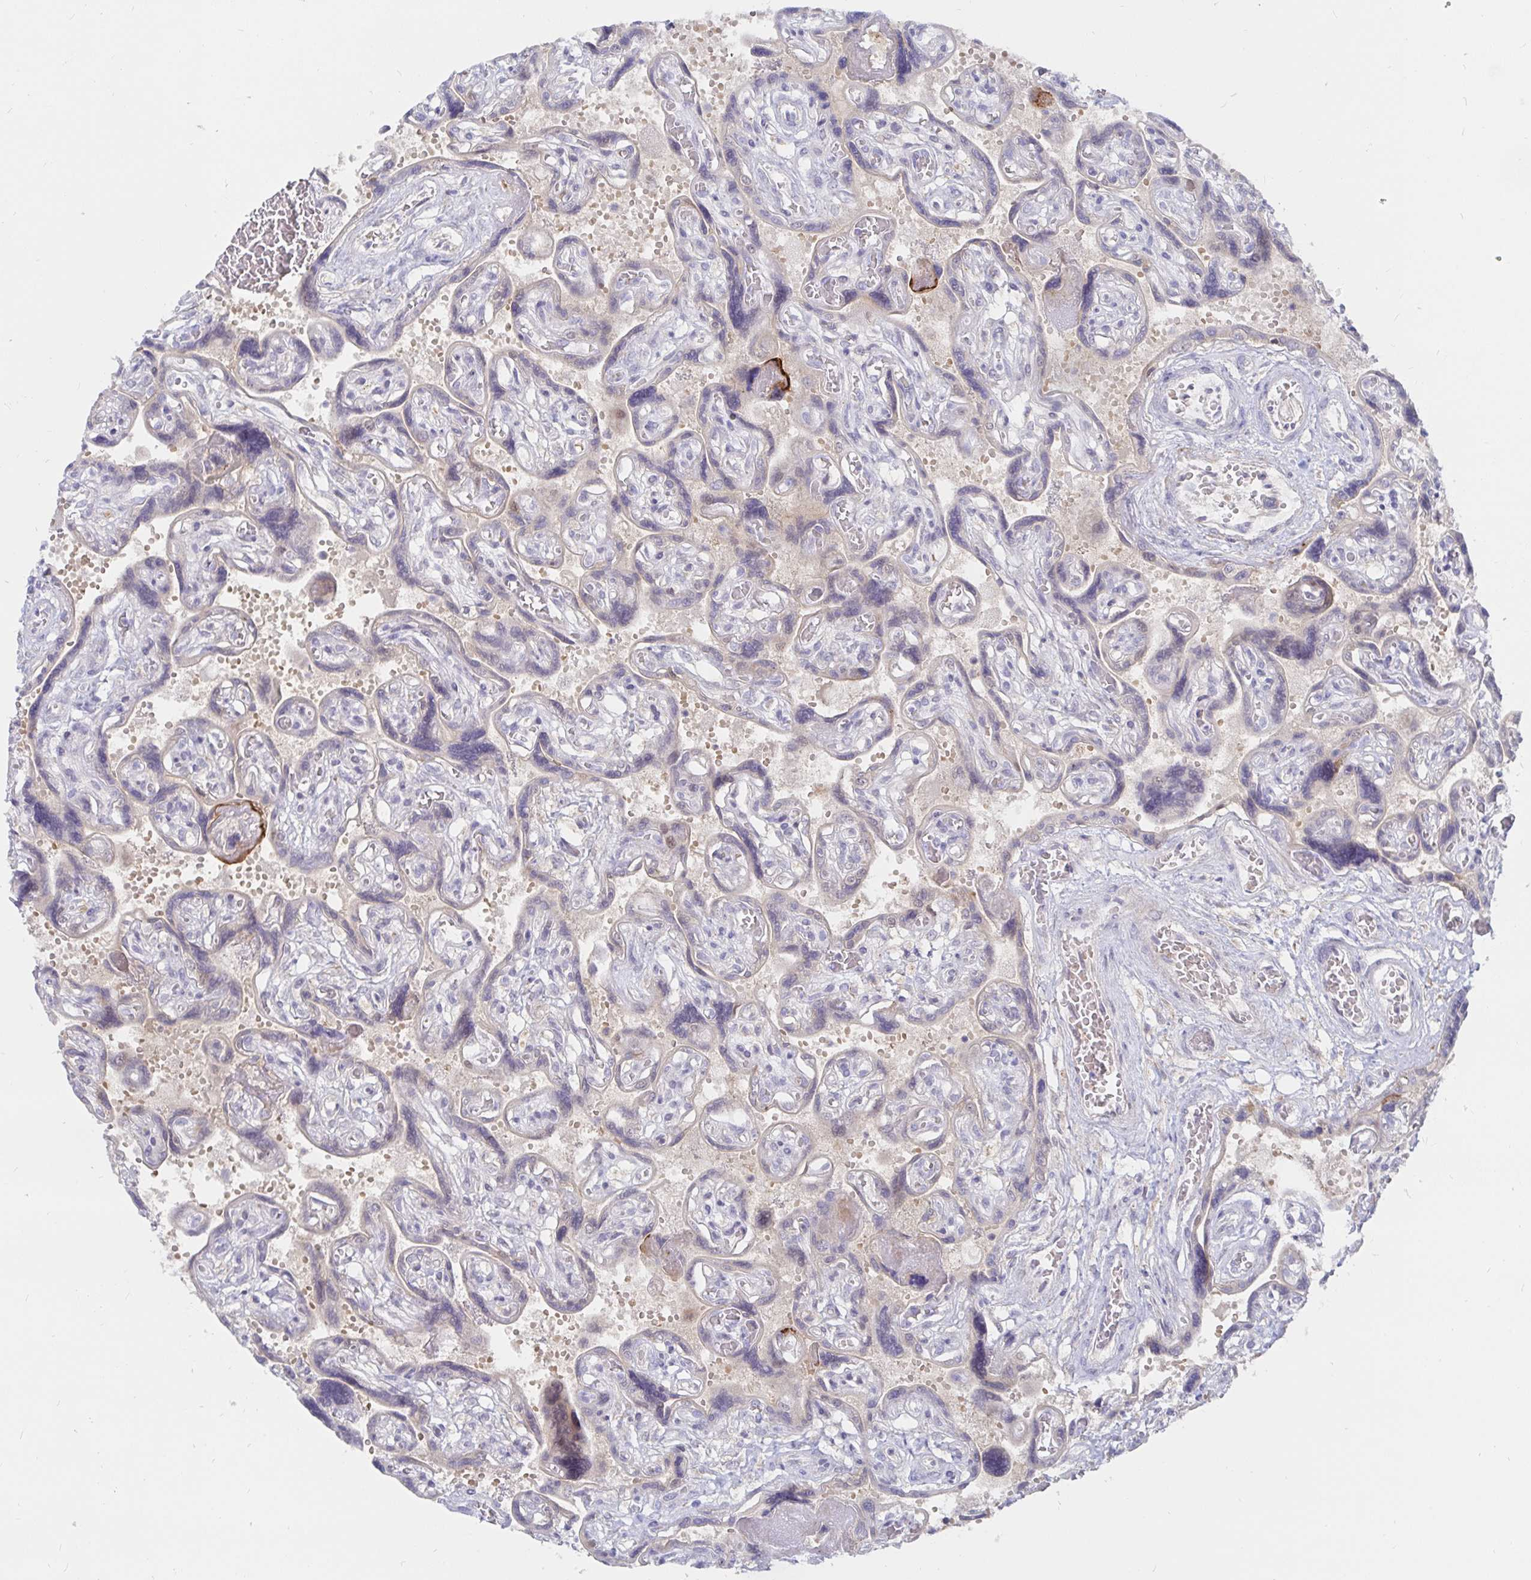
{"staining": {"intensity": "negative", "quantity": "none", "location": "none"}, "tissue": "placenta", "cell_type": "Decidual cells", "image_type": "normal", "snomed": [{"axis": "morphology", "description": "Normal tissue, NOS"}, {"axis": "topography", "description": "Placenta"}], "caption": "IHC of unremarkable placenta demonstrates no expression in decidual cells. (DAB IHC, high magnification).", "gene": "KCTD19", "patient": {"sex": "female", "age": 32}}